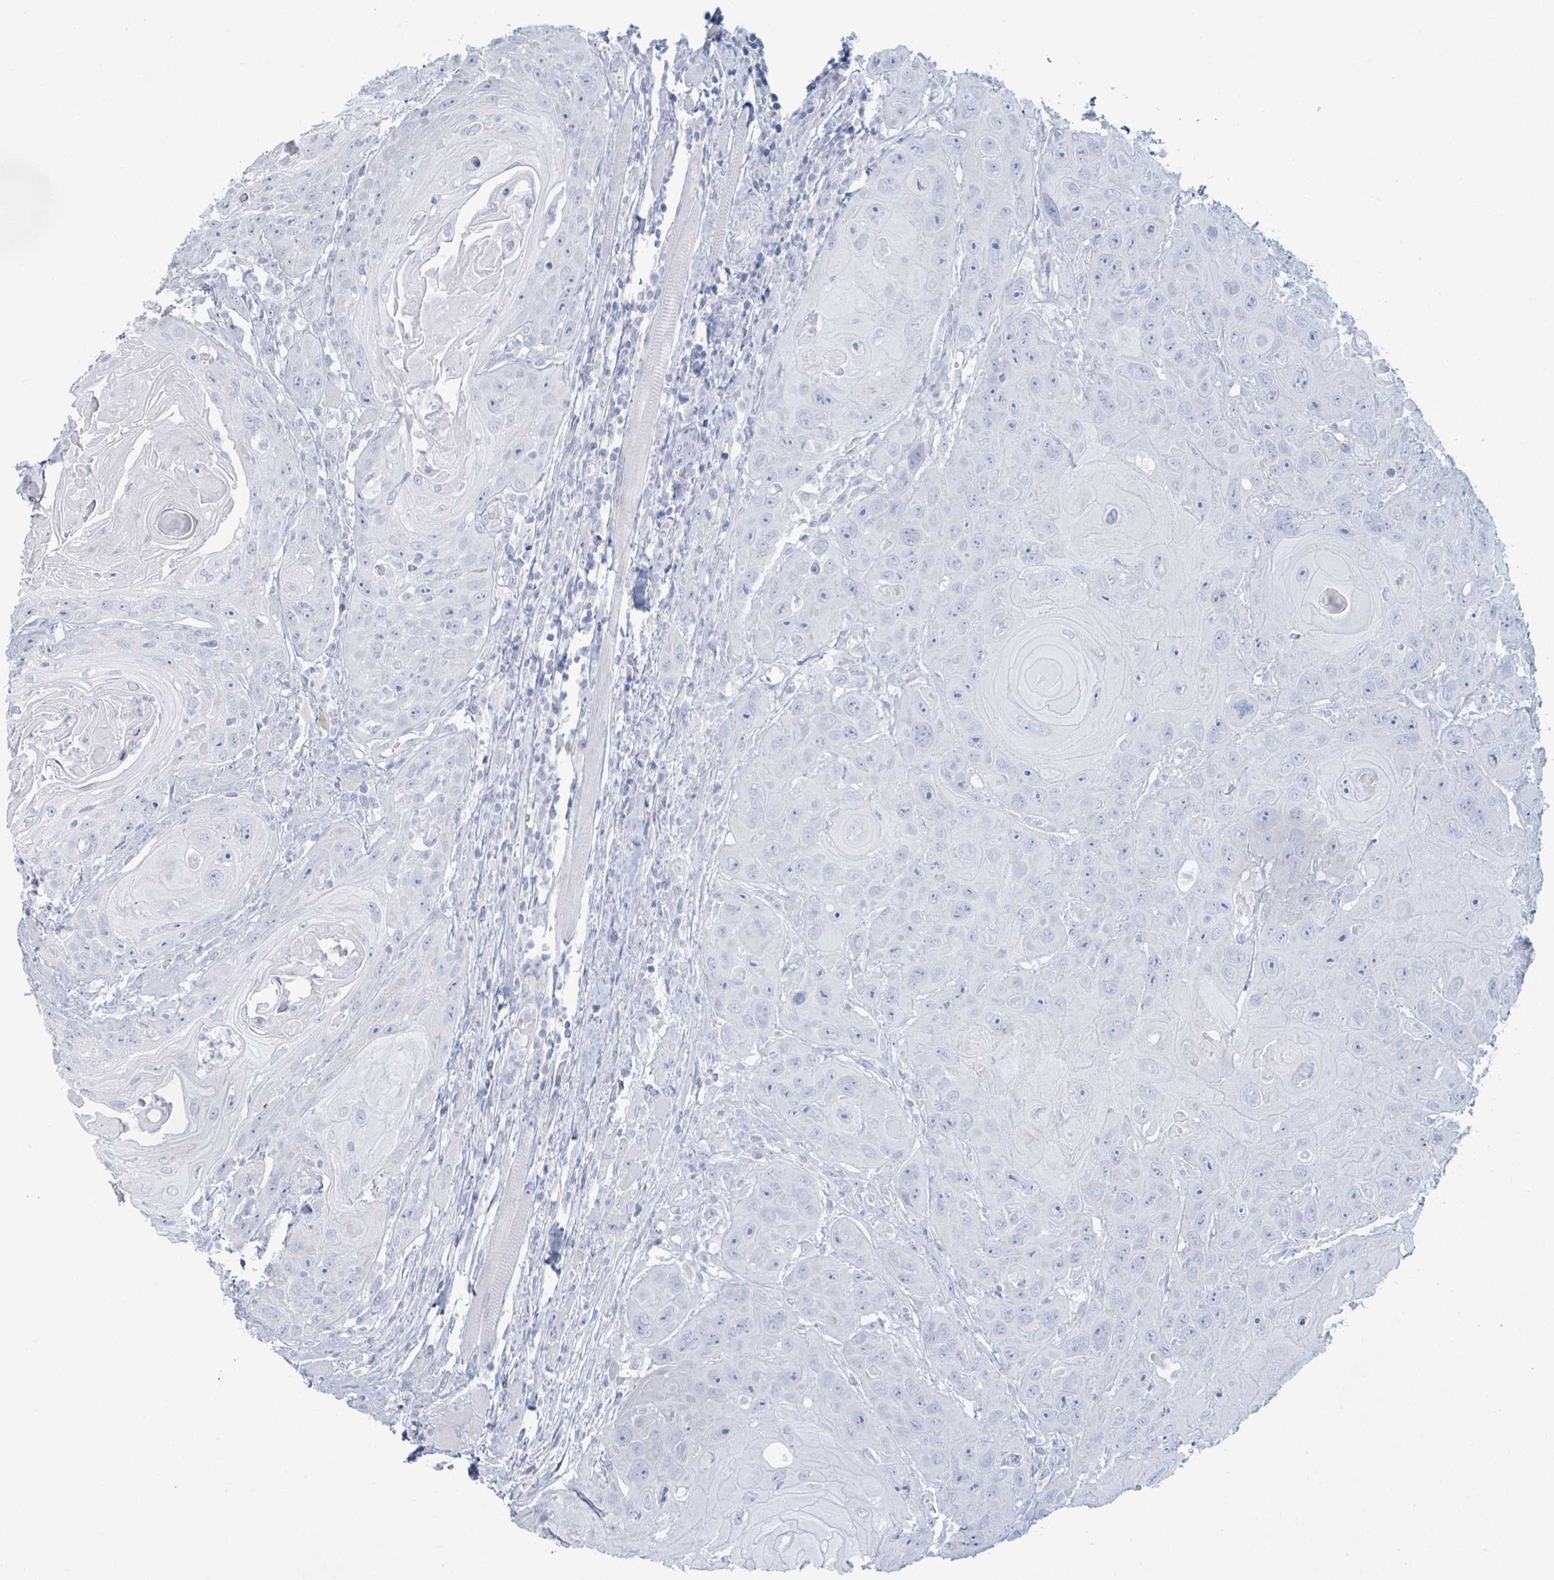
{"staining": {"intensity": "negative", "quantity": "none", "location": "none"}, "tissue": "head and neck cancer", "cell_type": "Tumor cells", "image_type": "cancer", "snomed": [{"axis": "morphology", "description": "Squamous cell carcinoma, NOS"}, {"axis": "topography", "description": "Head-Neck"}], "caption": "Head and neck cancer stained for a protein using IHC exhibits no positivity tumor cells.", "gene": "PGA3", "patient": {"sex": "female", "age": 59}}